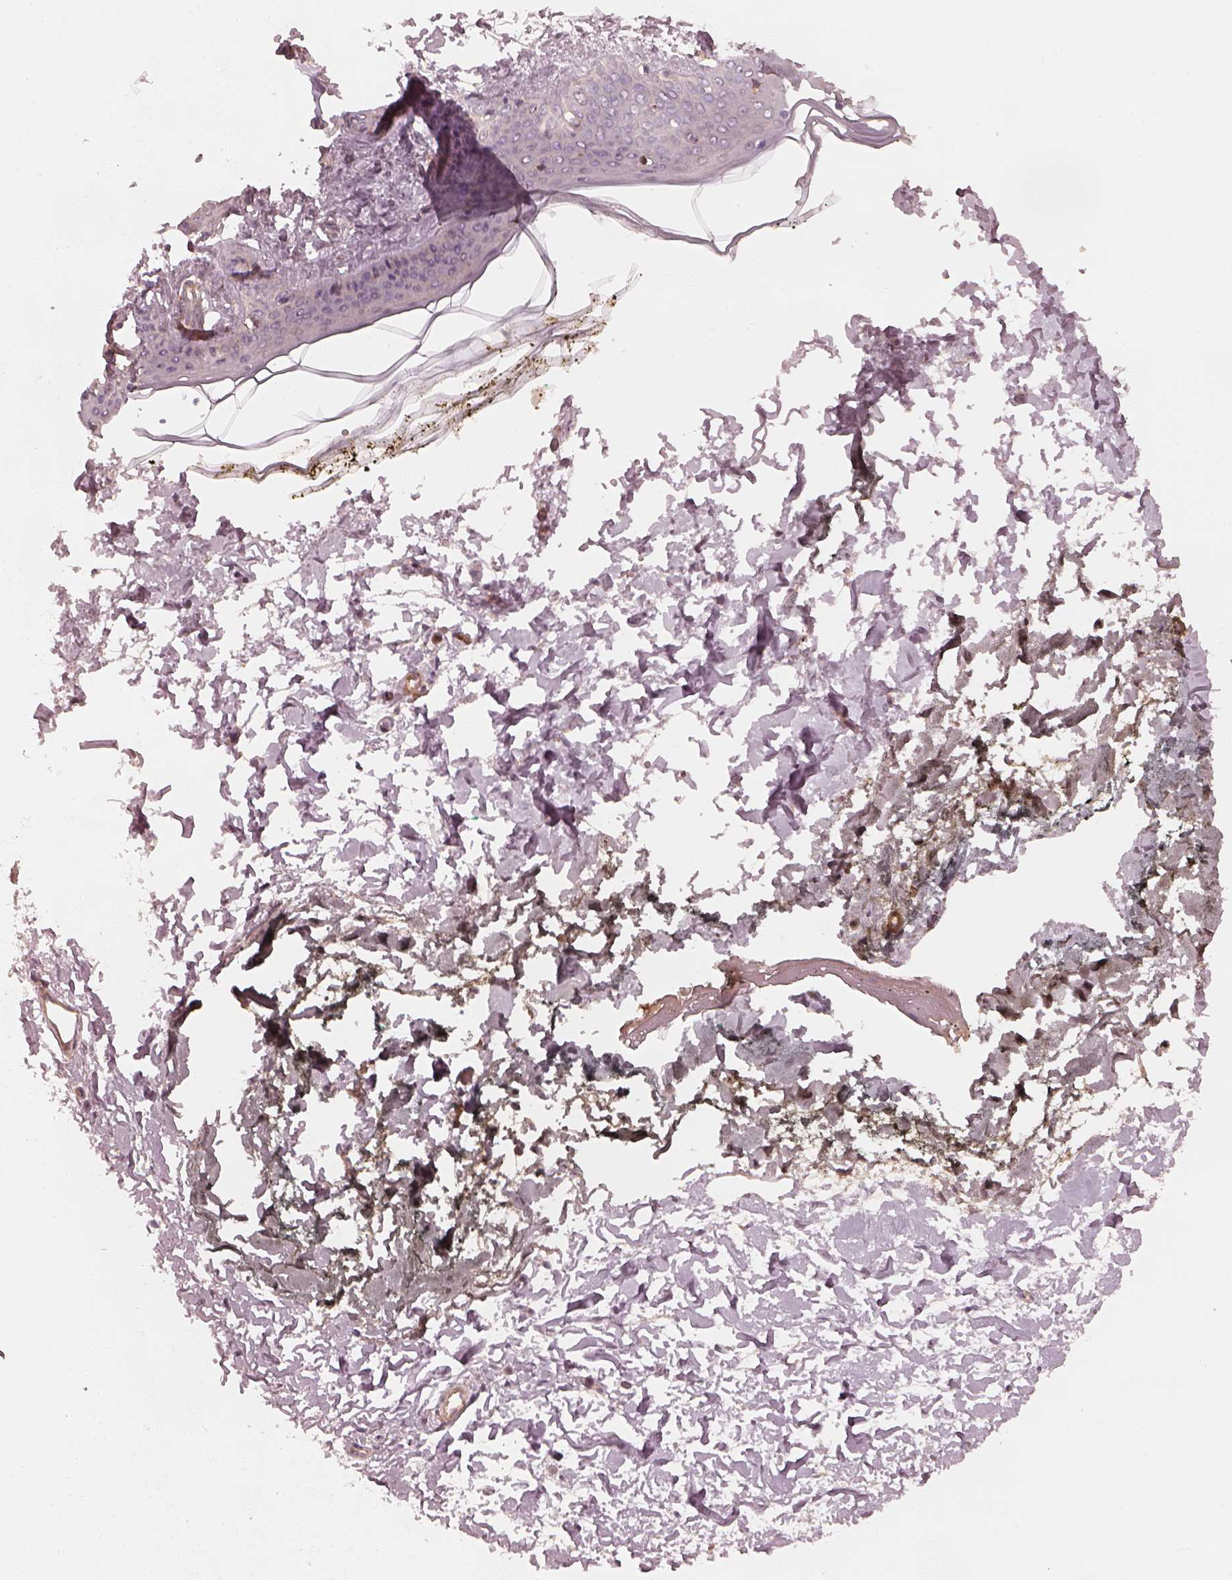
{"staining": {"intensity": "moderate", "quantity": "<25%", "location": "cytoplasmic/membranous"}, "tissue": "skin", "cell_type": "Fibroblasts", "image_type": "normal", "snomed": [{"axis": "morphology", "description": "Normal tissue, NOS"}, {"axis": "topography", "description": "Skin"}], "caption": "DAB (3,3'-diaminobenzidine) immunohistochemical staining of benign skin displays moderate cytoplasmic/membranous protein staining in approximately <25% of fibroblasts.", "gene": "FAM107B", "patient": {"sex": "female", "age": 34}}